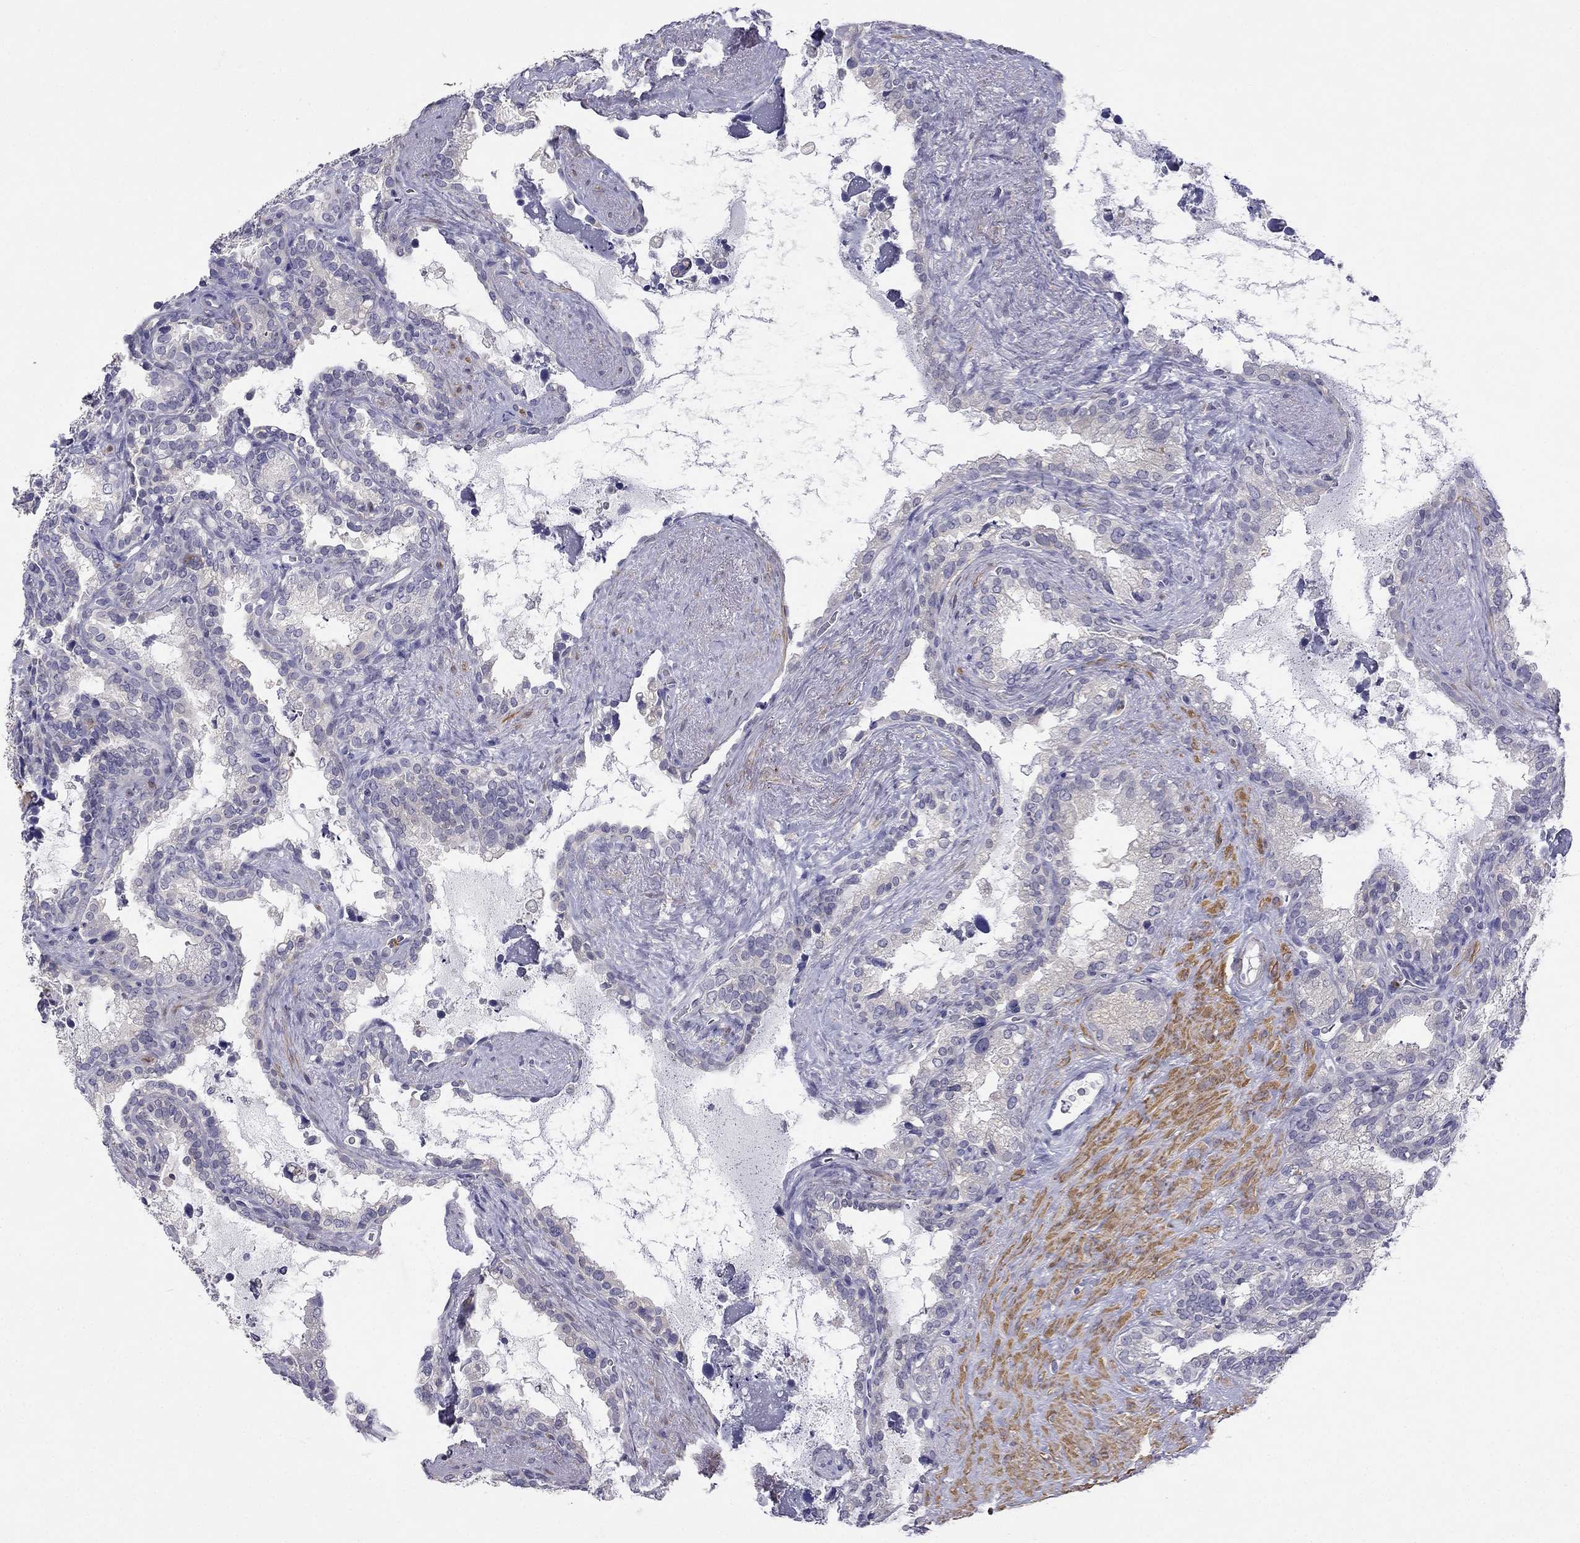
{"staining": {"intensity": "negative", "quantity": "none", "location": "none"}, "tissue": "seminal vesicle", "cell_type": "Glandular cells", "image_type": "normal", "snomed": [{"axis": "morphology", "description": "Normal tissue, NOS"}, {"axis": "topography", "description": "Seminal veicle"}], "caption": "An image of seminal vesicle stained for a protein shows no brown staining in glandular cells.", "gene": "C16orf89", "patient": {"sex": "male", "age": 71}}